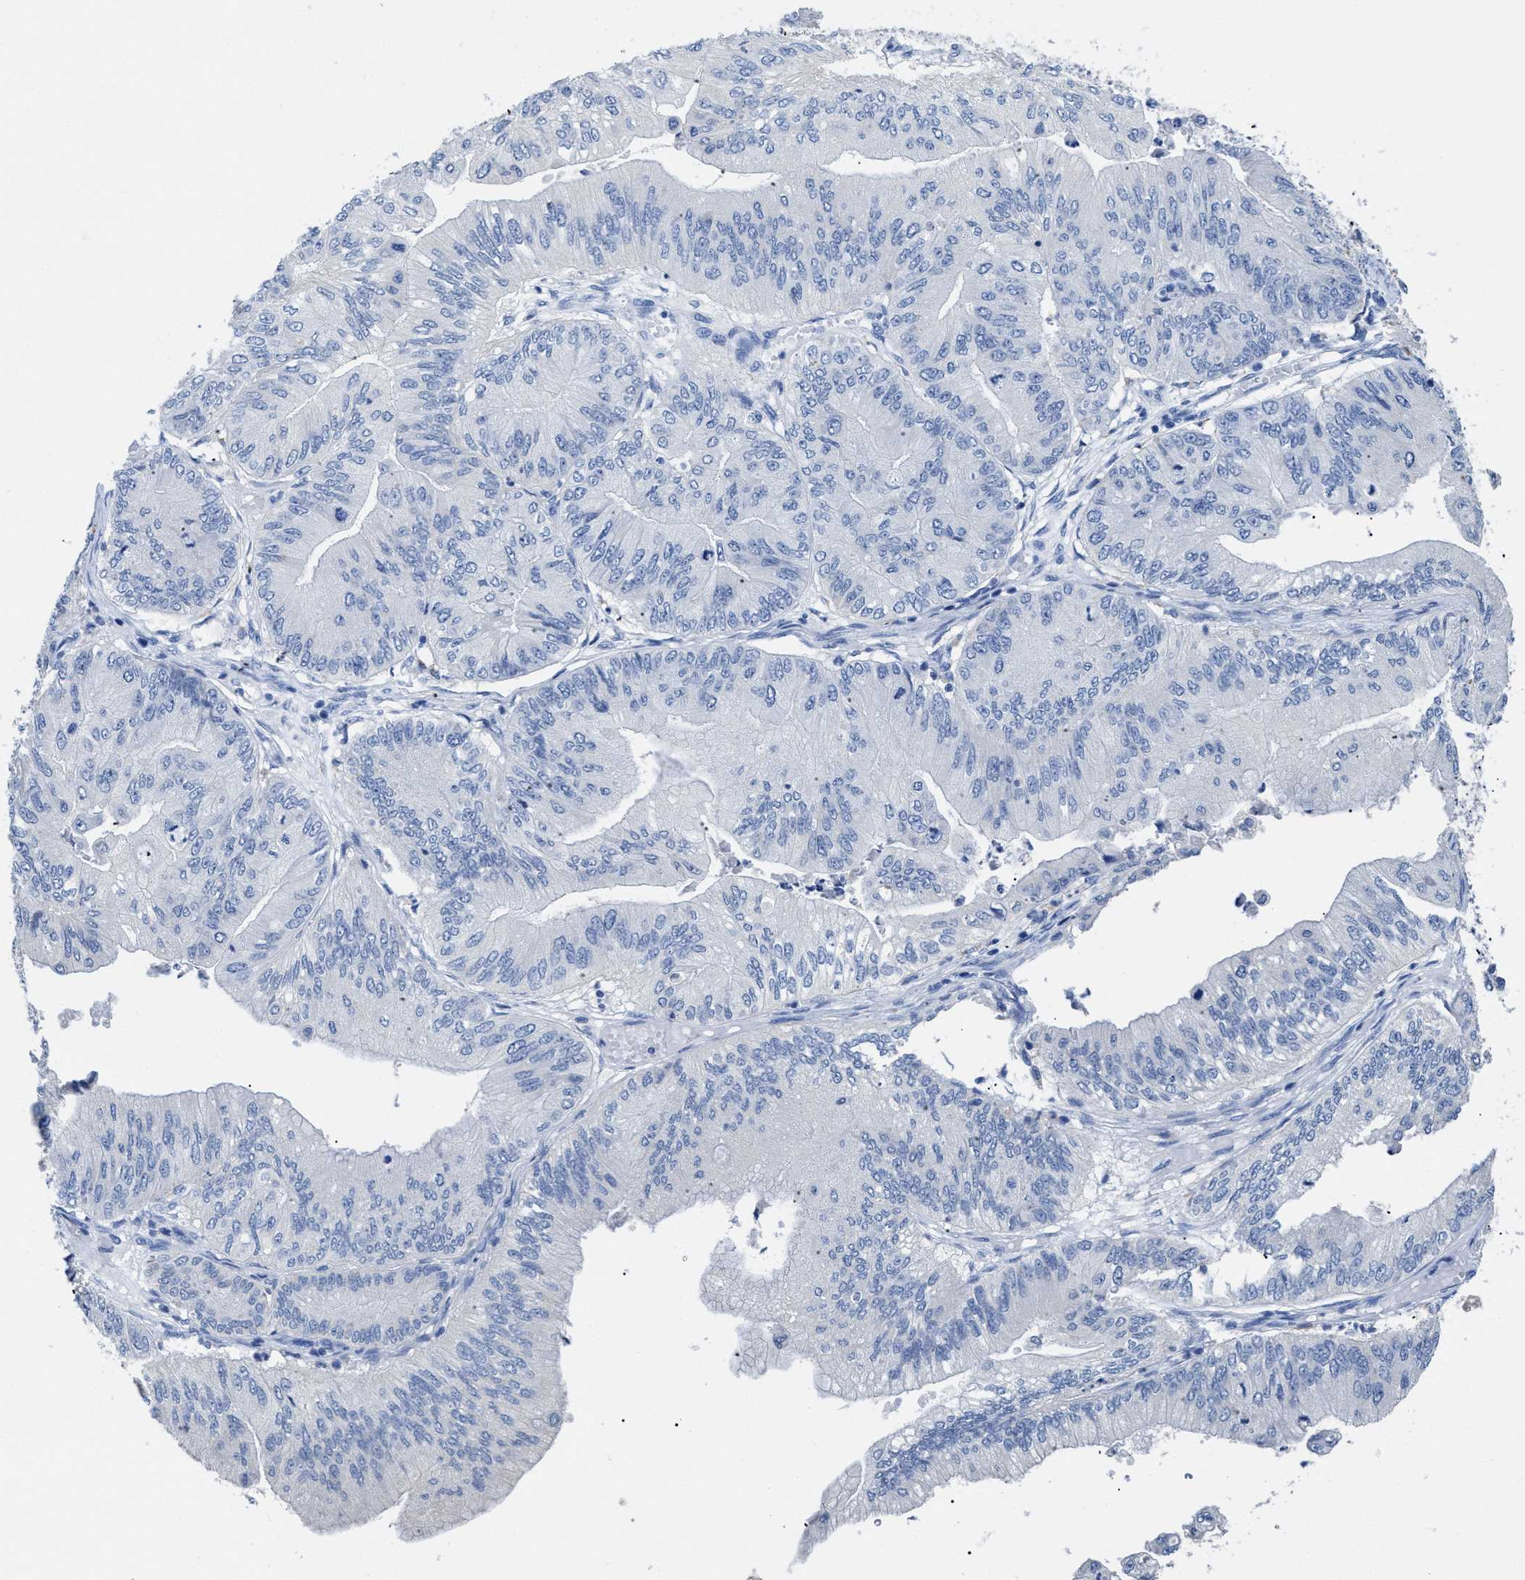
{"staining": {"intensity": "negative", "quantity": "none", "location": "none"}, "tissue": "ovarian cancer", "cell_type": "Tumor cells", "image_type": "cancer", "snomed": [{"axis": "morphology", "description": "Cystadenocarcinoma, mucinous, NOS"}, {"axis": "topography", "description": "Ovary"}], "caption": "DAB immunohistochemical staining of mucinous cystadenocarcinoma (ovarian) displays no significant expression in tumor cells. (DAB immunohistochemistry (IHC) visualized using brightfield microscopy, high magnification).", "gene": "APOBEC2", "patient": {"sex": "female", "age": 61}}